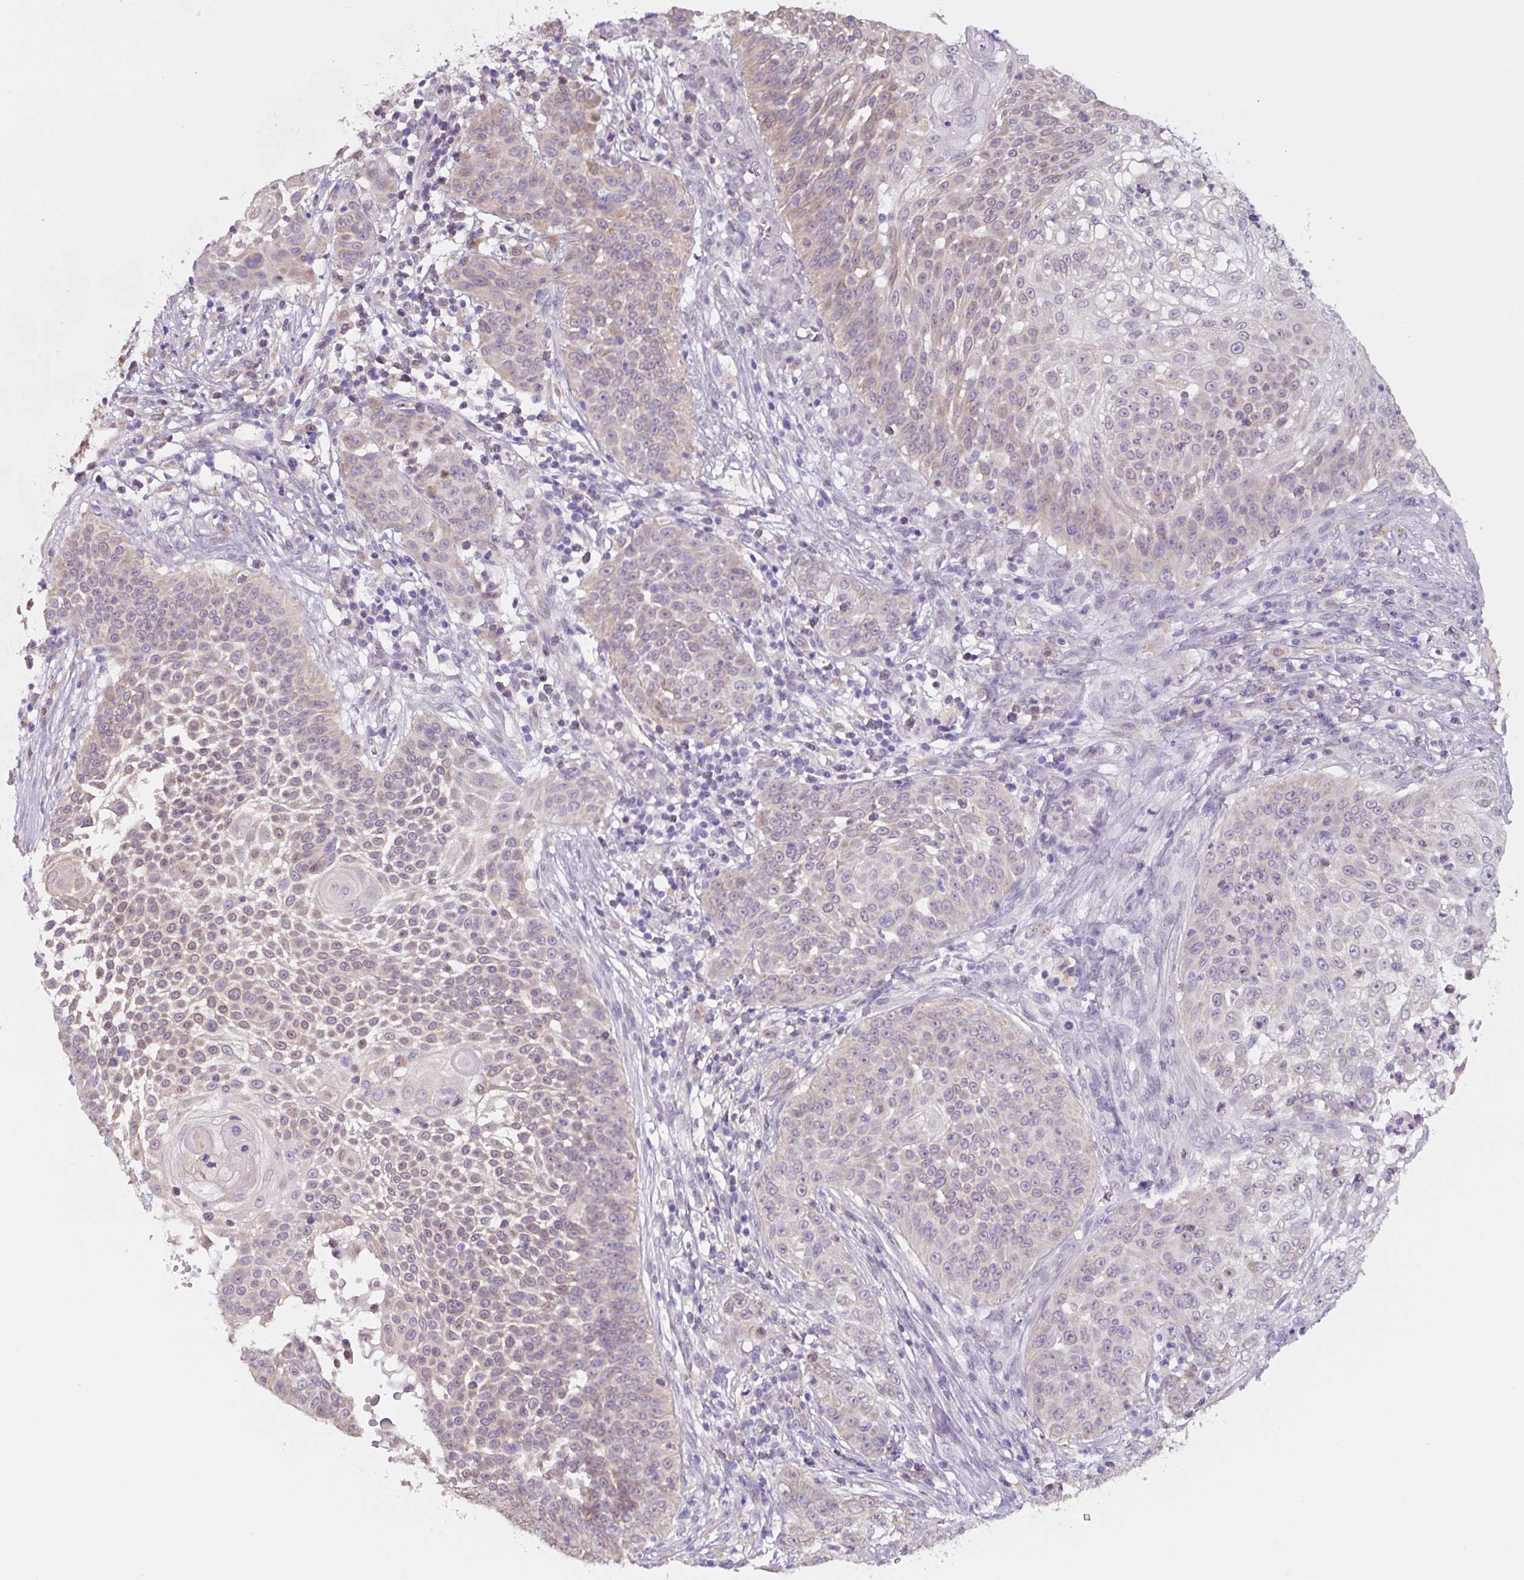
{"staining": {"intensity": "negative", "quantity": "none", "location": "none"}, "tissue": "skin cancer", "cell_type": "Tumor cells", "image_type": "cancer", "snomed": [{"axis": "morphology", "description": "Squamous cell carcinoma, NOS"}, {"axis": "topography", "description": "Skin"}], "caption": "Immunohistochemistry of human skin cancer displays no expression in tumor cells.", "gene": "ASRGL1", "patient": {"sex": "male", "age": 24}}